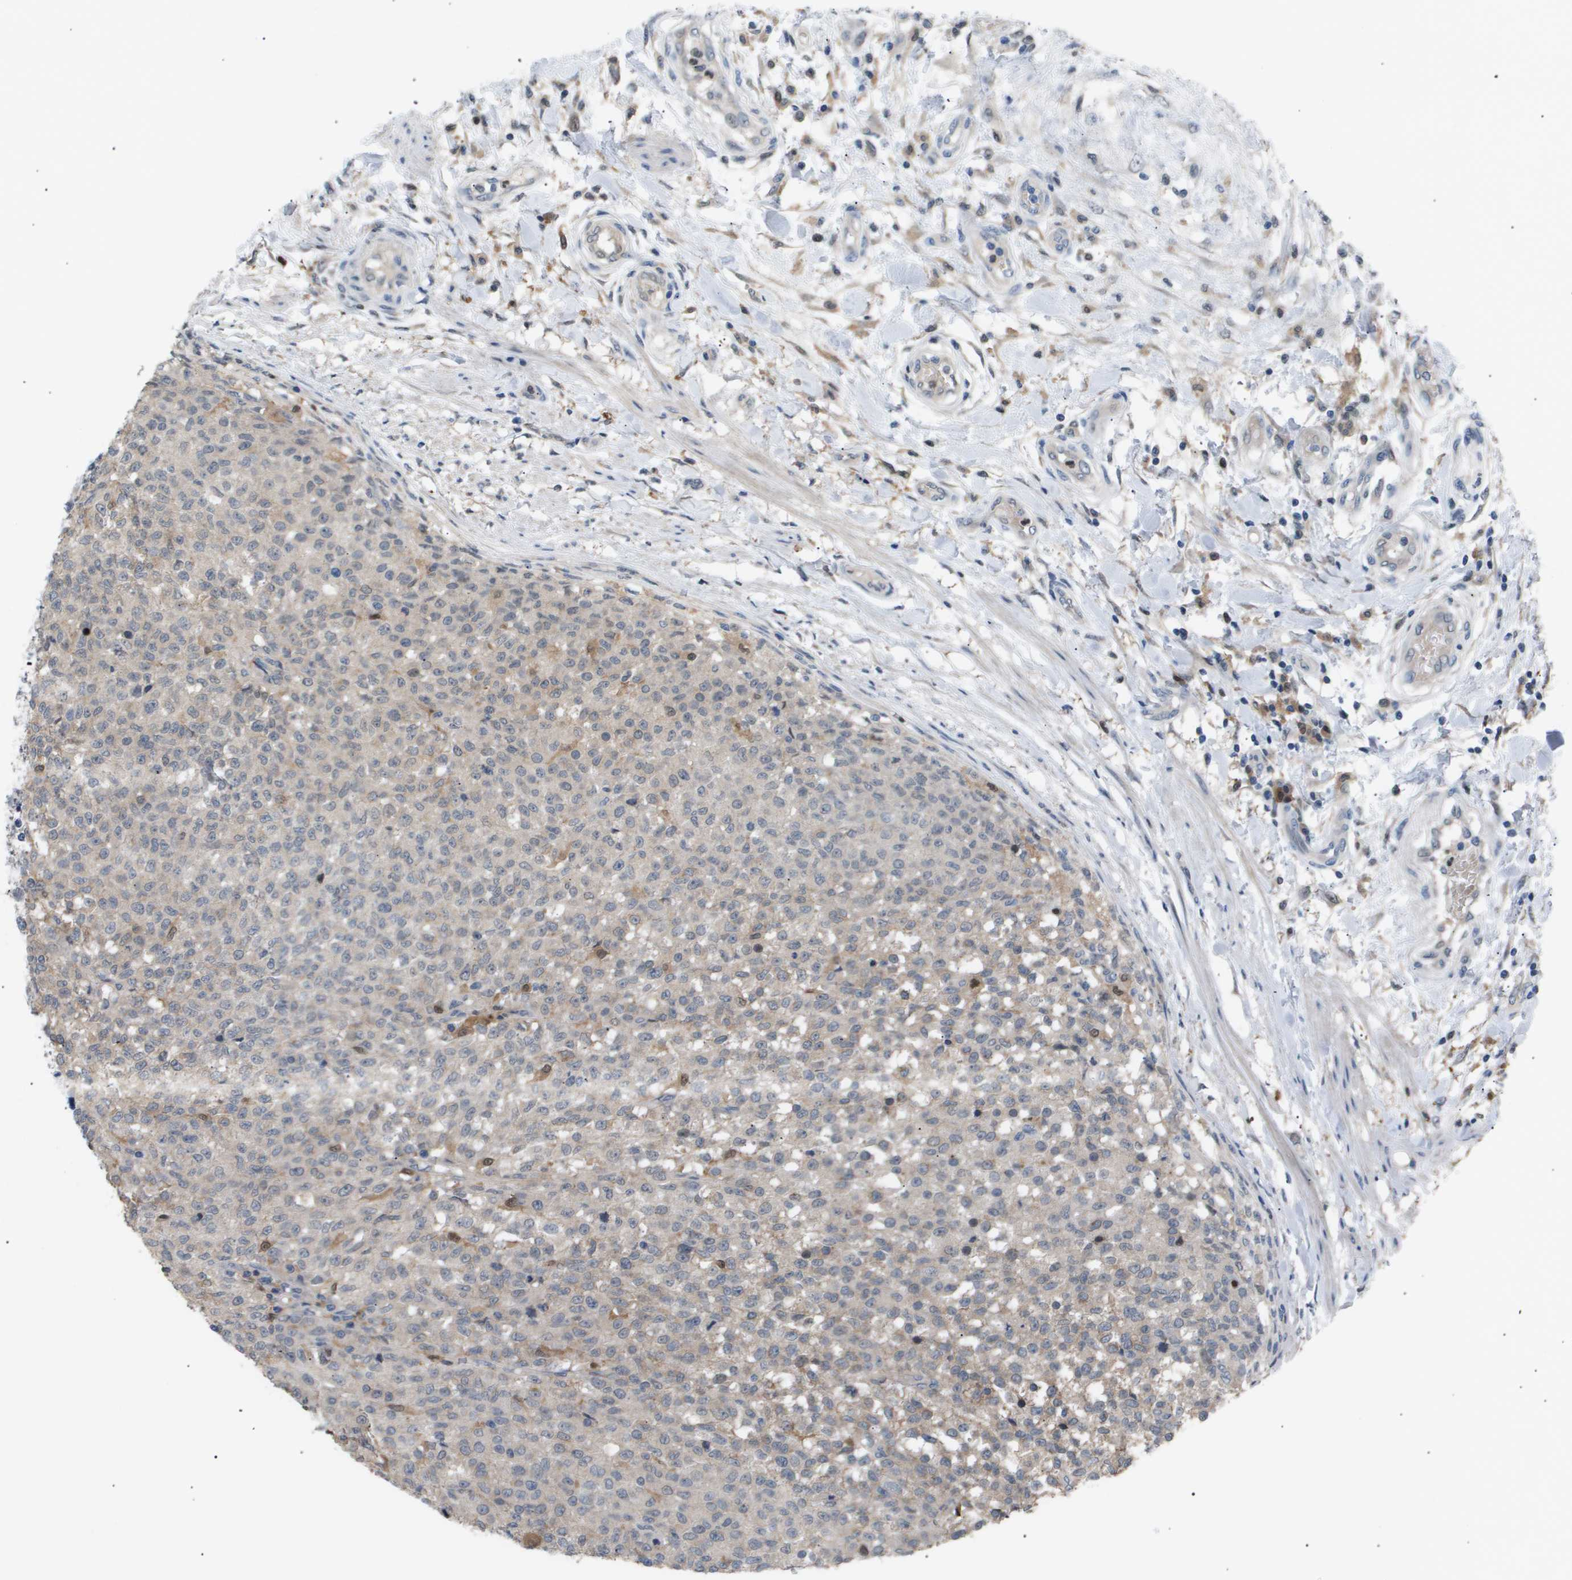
{"staining": {"intensity": "weak", "quantity": "<25%", "location": "cytoplasmic/membranous"}, "tissue": "testis cancer", "cell_type": "Tumor cells", "image_type": "cancer", "snomed": [{"axis": "morphology", "description": "Seminoma, NOS"}, {"axis": "topography", "description": "Testis"}], "caption": "A histopathology image of seminoma (testis) stained for a protein displays no brown staining in tumor cells.", "gene": "AKR1A1", "patient": {"sex": "male", "age": 59}}